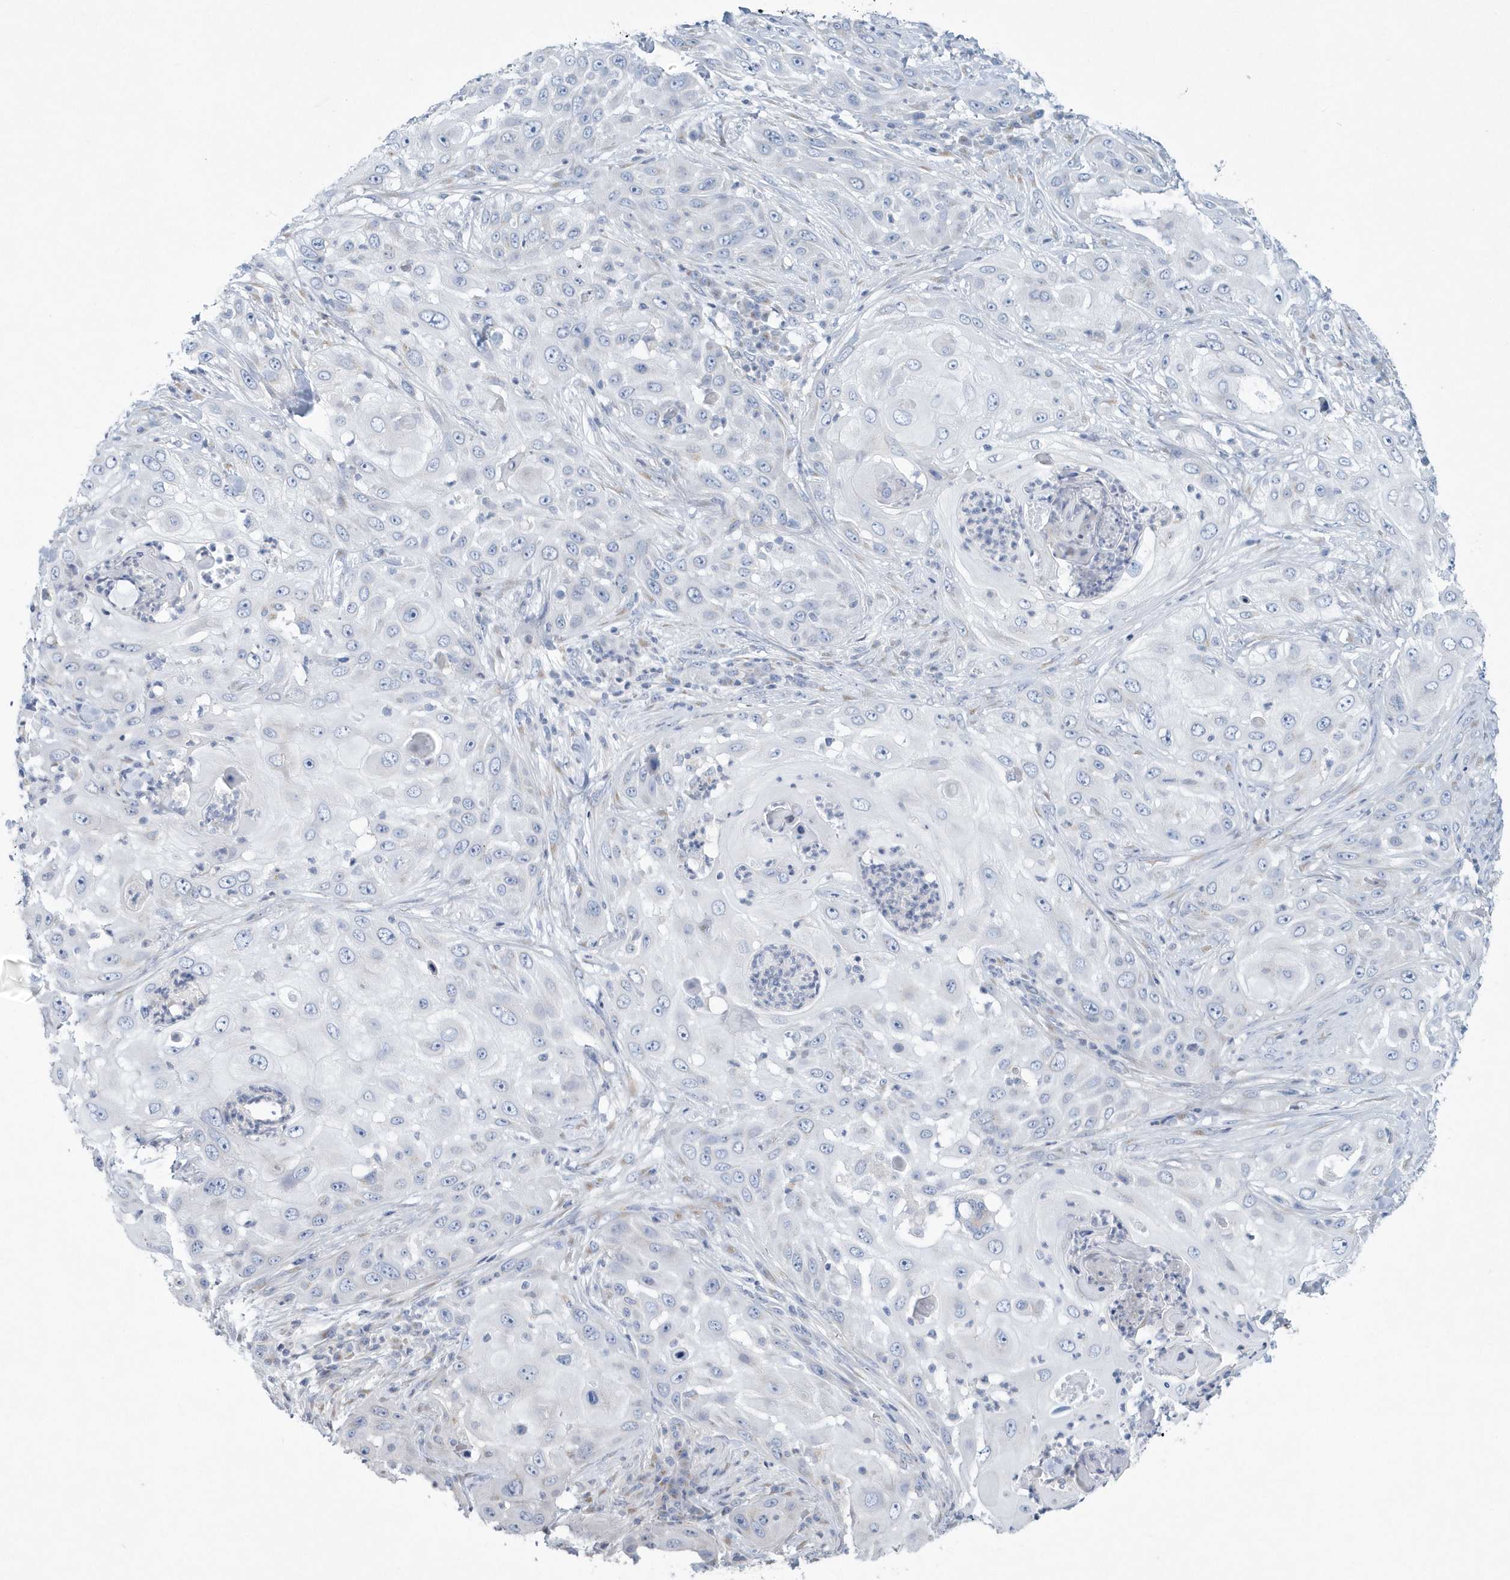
{"staining": {"intensity": "negative", "quantity": "none", "location": "none"}, "tissue": "skin cancer", "cell_type": "Tumor cells", "image_type": "cancer", "snomed": [{"axis": "morphology", "description": "Squamous cell carcinoma, NOS"}, {"axis": "topography", "description": "Skin"}], "caption": "Tumor cells are negative for protein expression in human skin squamous cell carcinoma.", "gene": "SPATA18", "patient": {"sex": "female", "age": 44}}